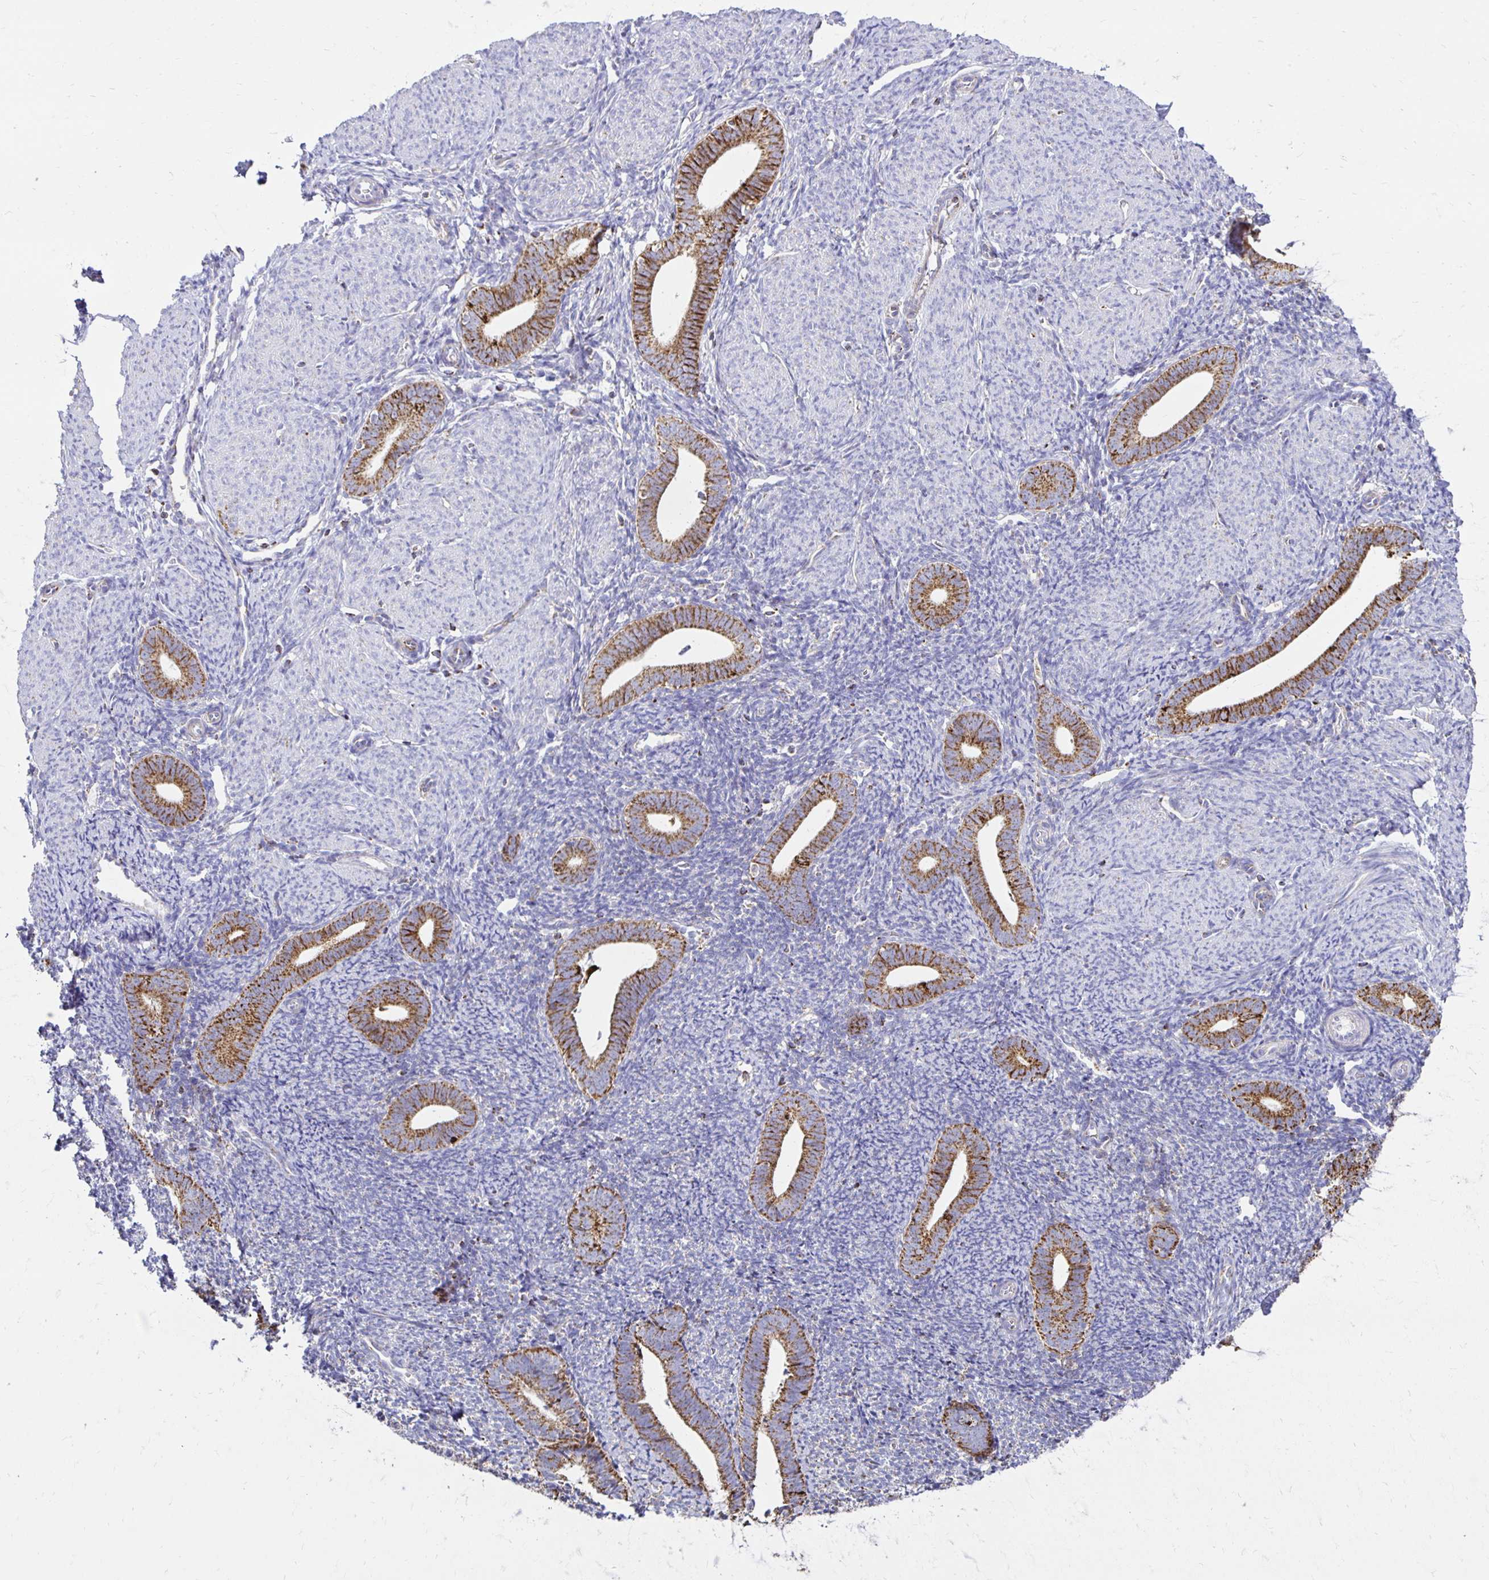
{"staining": {"intensity": "strong", "quantity": "<25%", "location": "cytoplasmic/membranous"}, "tissue": "endometrium", "cell_type": "Cells in endometrial stroma", "image_type": "normal", "snomed": [{"axis": "morphology", "description": "Normal tissue, NOS"}, {"axis": "topography", "description": "Endometrium"}], "caption": "This photomicrograph demonstrates immunohistochemistry (IHC) staining of normal human endometrium, with medium strong cytoplasmic/membranous expression in approximately <25% of cells in endometrial stroma.", "gene": "PLAAT2", "patient": {"sex": "female", "age": 39}}